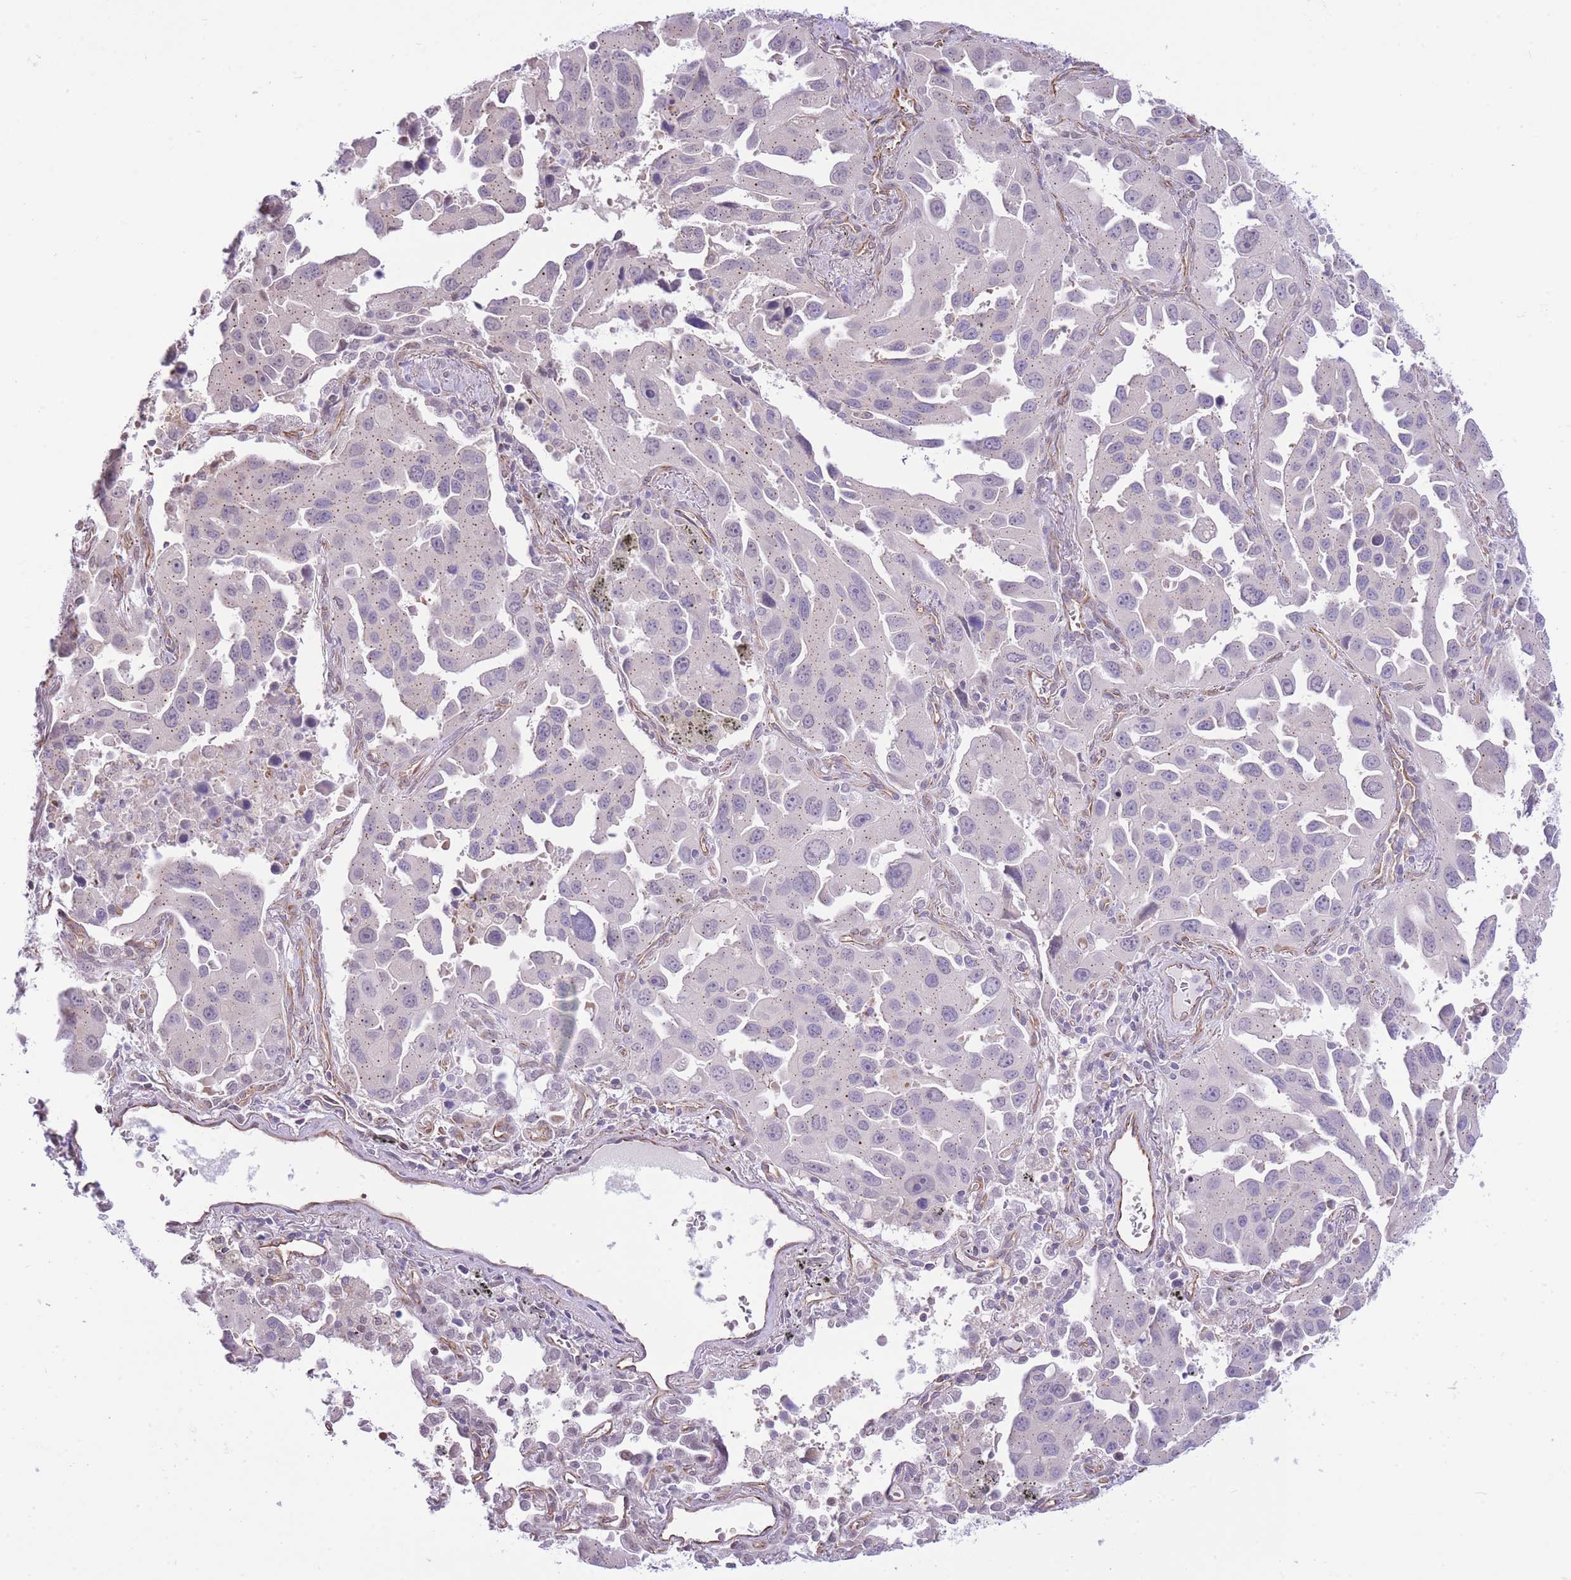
{"staining": {"intensity": "negative", "quantity": "none", "location": "none"}, "tissue": "lung cancer", "cell_type": "Tumor cells", "image_type": "cancer", "snomed": [{"axis": "morphology", "description": "Adenocarcinoma, NOS"}, {"axis": "topography", "description": "Lung"}], "caption": "A high-resolution image shows immunohistochemistry staining of lung cancer, which demonstrates no significant positivity in tumor cells.", "gene": "PSG8", "patient": {"sex": "male", "age": 66}}